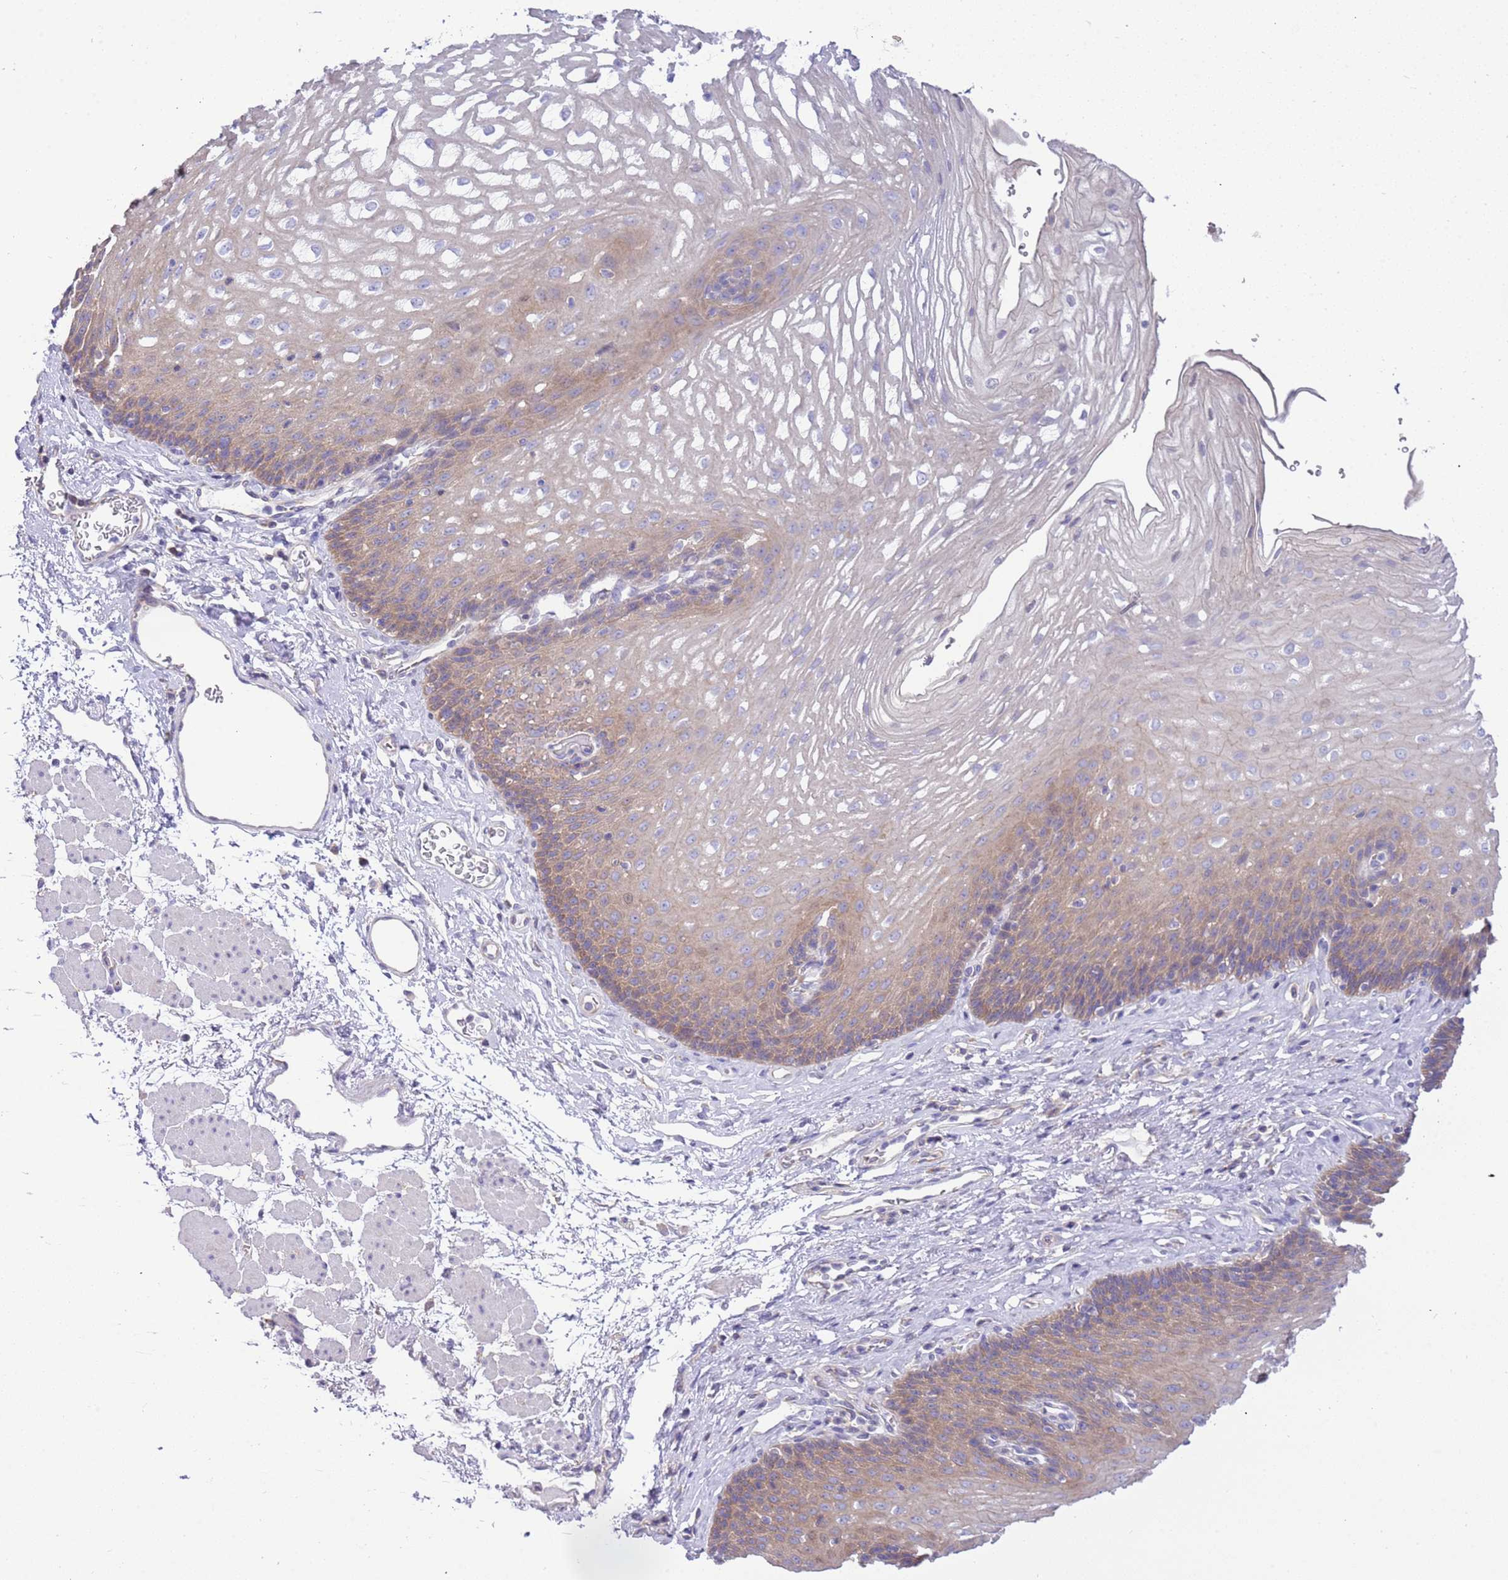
{"staining": {"intensity": "moderate", "quantity": "25%-75%", "location": "cytoplasmic/membranous"}, "tissue": "esophagus", "cell_type": "Squamous epithelial cells", "image_type": "normal", "snomed": [{"axis": "morphology", "description": "Normal tissue, NOS"}, {"axis": "topography", "description": "Esophagus"}], "caption": "About 25%-75% of squamous epithelial cells in benign esophagus exhibit moderate cytoplasmic/membranous protein expression as visualized by brown immunohistochemical staining.", "gene": "STIP1", "patient": {"sex": "female", "age": 66}}